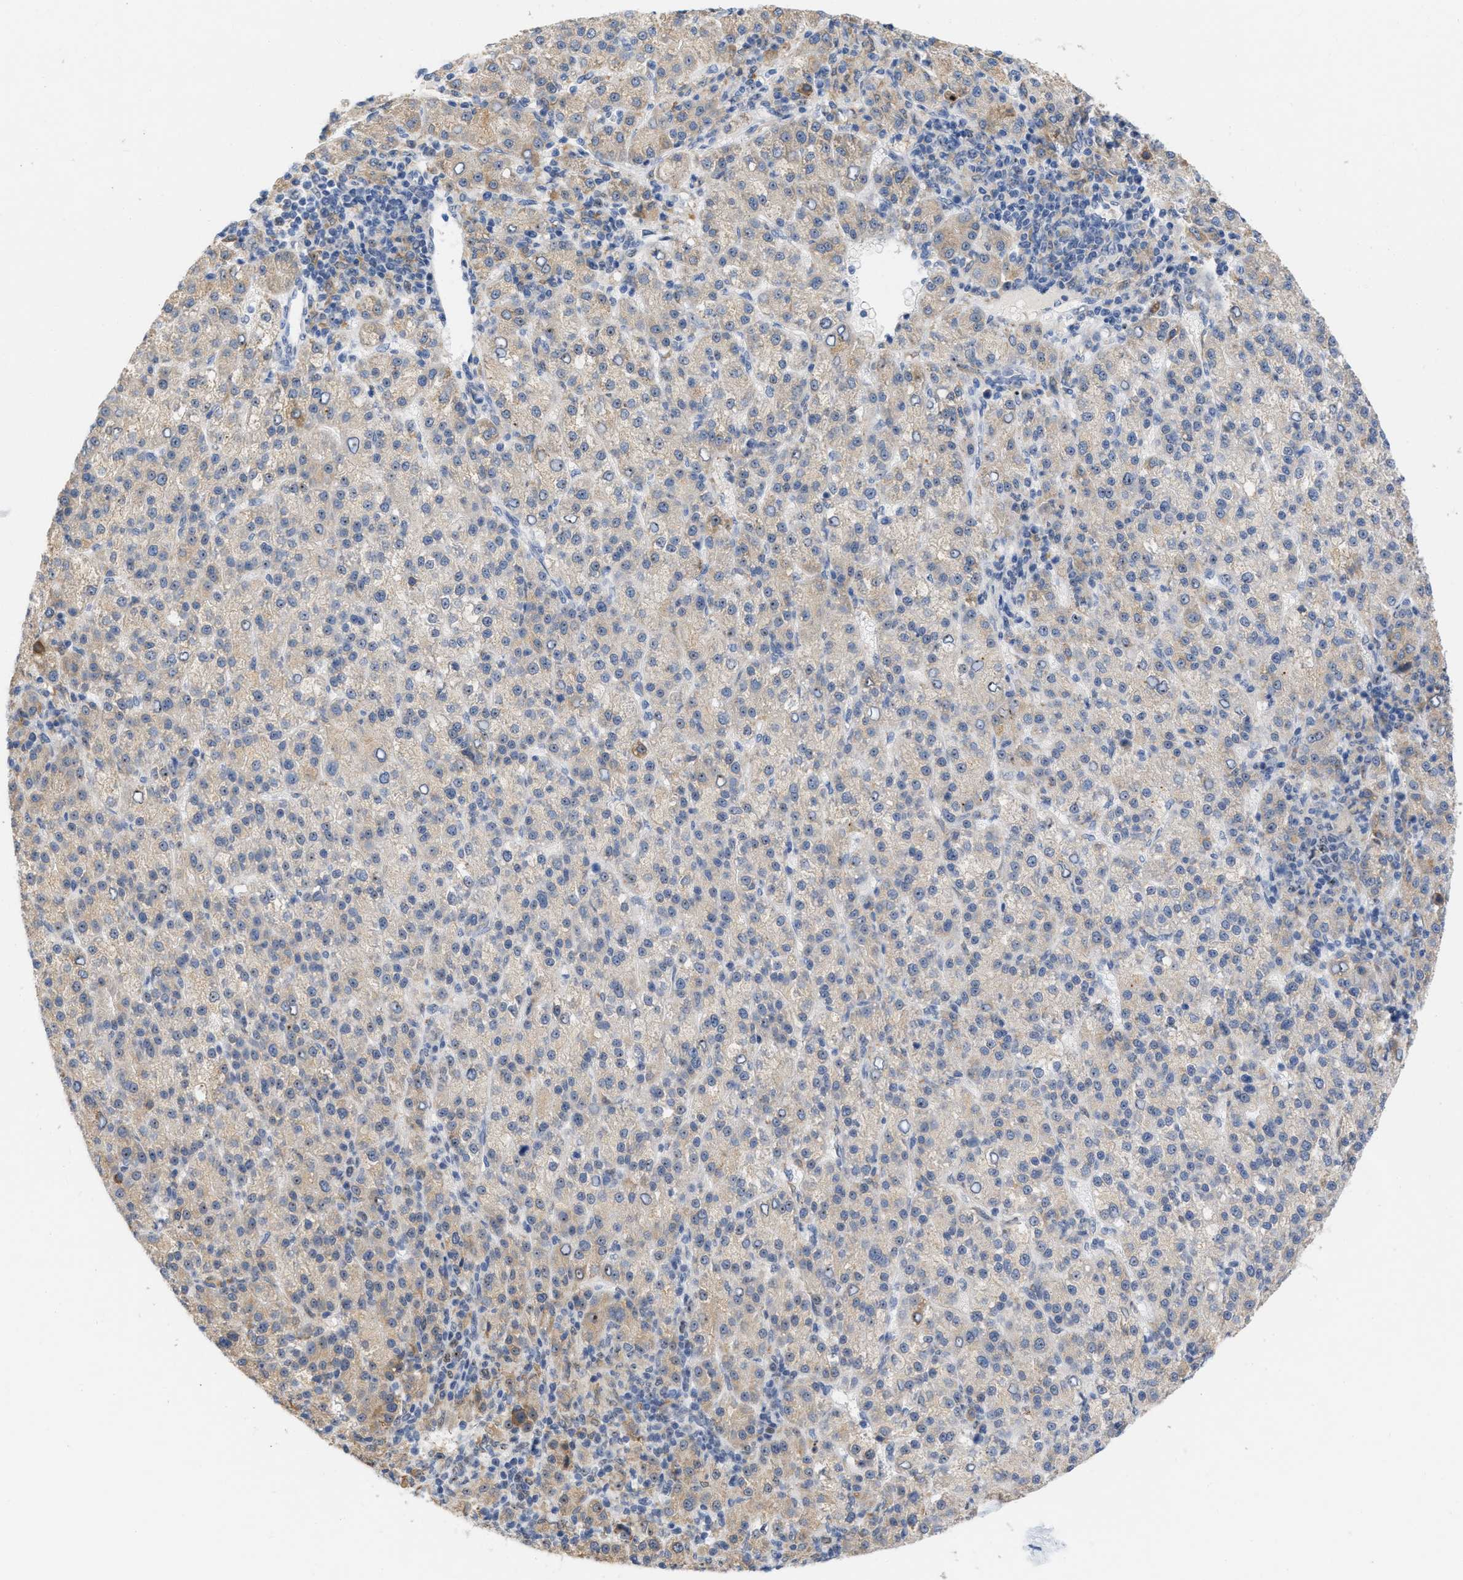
{"staining": {"intensity": "weak", "quantity": "25%-75%", "location": "cytoplasmic/membranous"}, "tissue": "liver cancer", "cell_type": "Tumor cells", "image_type": "cancer", "snomed": [{"axis": "morphology", "description": "Carcinoma, Hepatocellular, NOS"}, {"axis": "topography", "description": "Liver"}], "caption": "A brown stain labels weak cytoplasmic/membranous positivity of a protein in liver cancer tumor cells.", "gene": "ELAC2", "patient": {"sex": "female", "age": 58}}